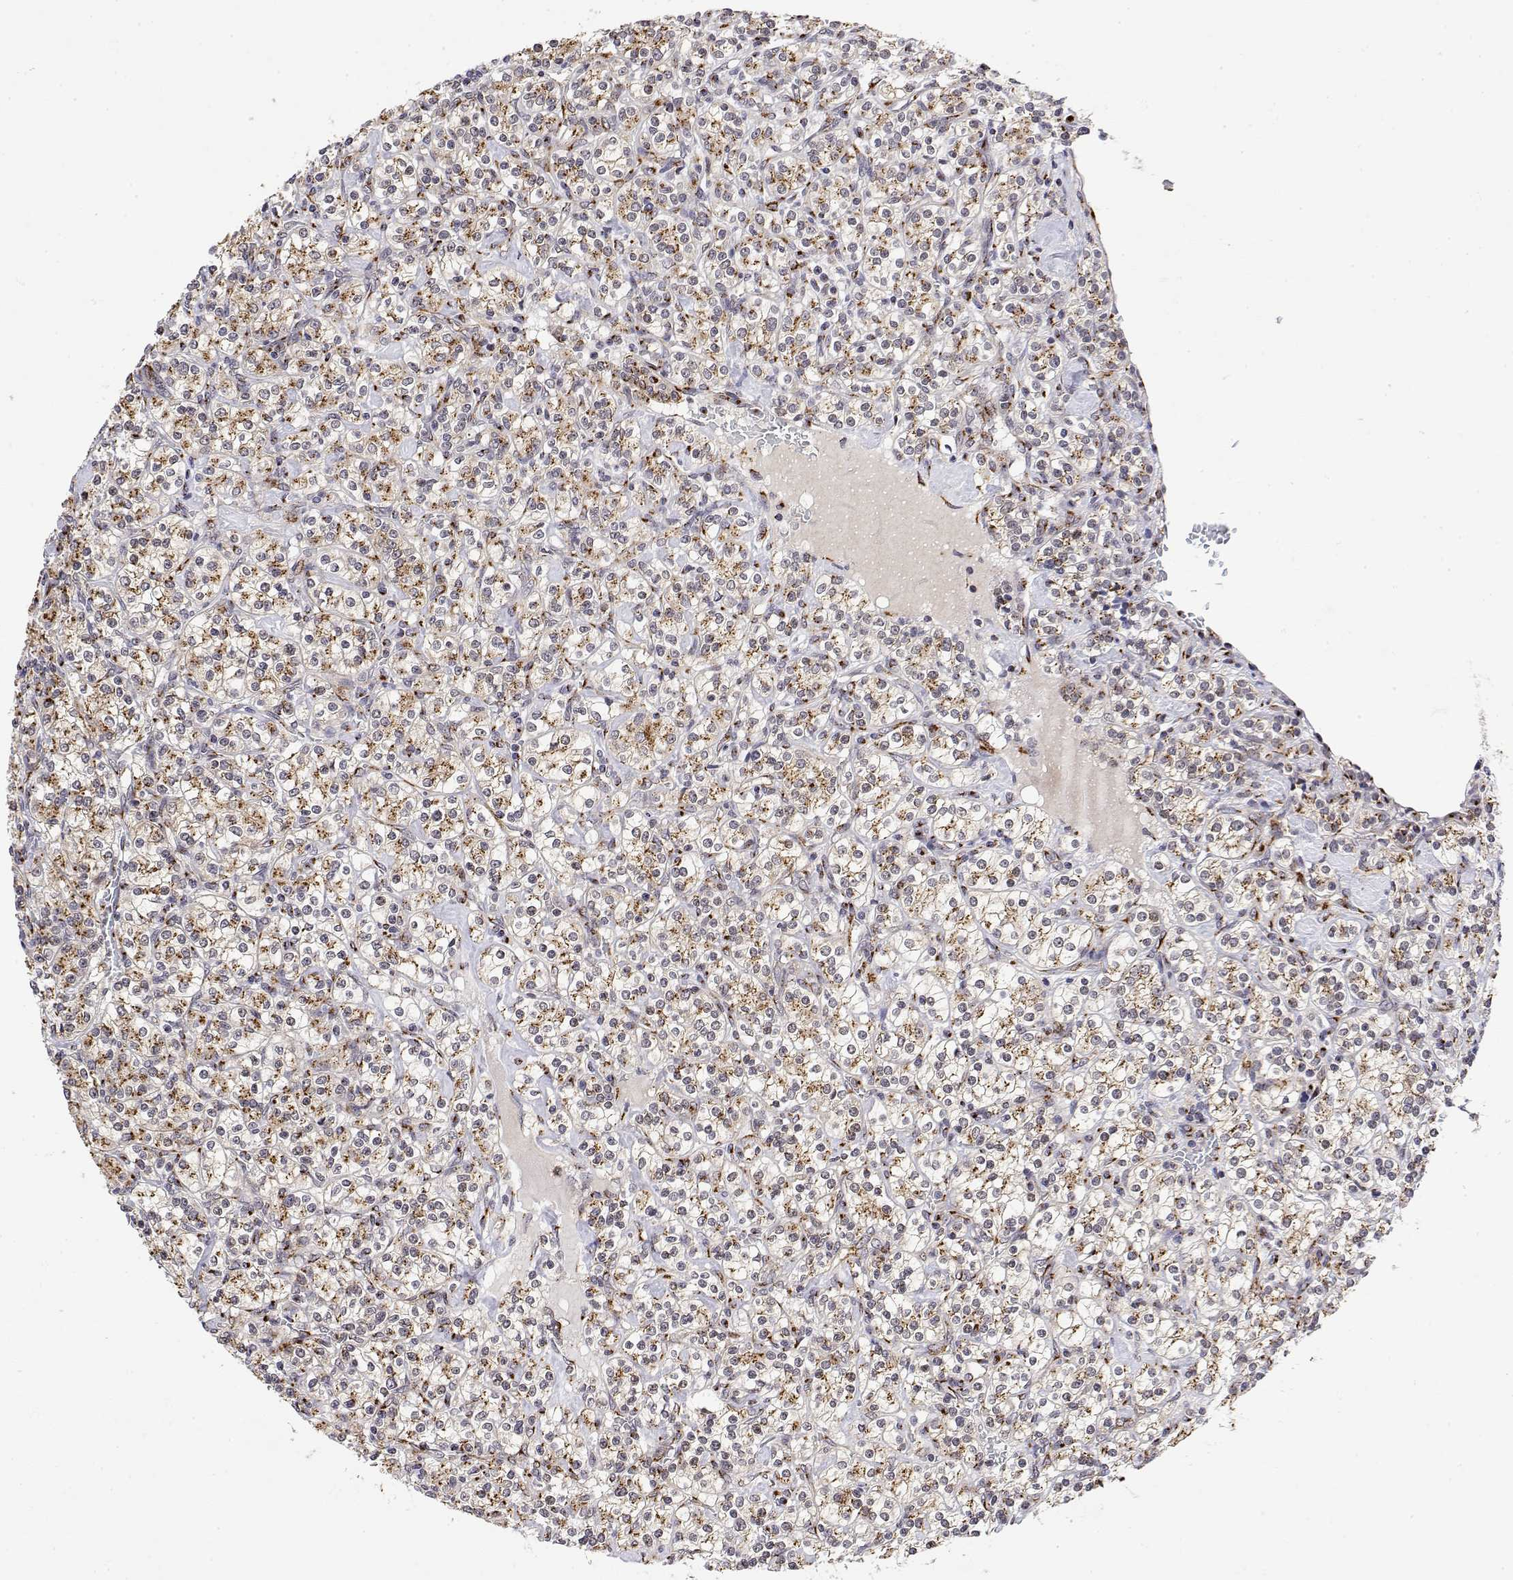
{"staining": {"intensity": "moderate", "quantity": ">75%", "location": "cytoplasmic/membranous"}, "tissue": "renal cancer", "cell_type": "Tumor cells", "image_type": "cancer", "snomed": [{"axis": "morphology", "description": "Adenocarcinoma, NOS"}, {"axis": "topography", "description": "Kidney"}], "caption": "Moderate cytoplasmic/membranous expression is appreciated in about >75% of tumor cells in renal adenocarcinoma. The protein of interest is shown in brown color, while the nuclei are stained blue.", "gene": "YIPF3", "patient": {"sex": "male", "age": 77}}